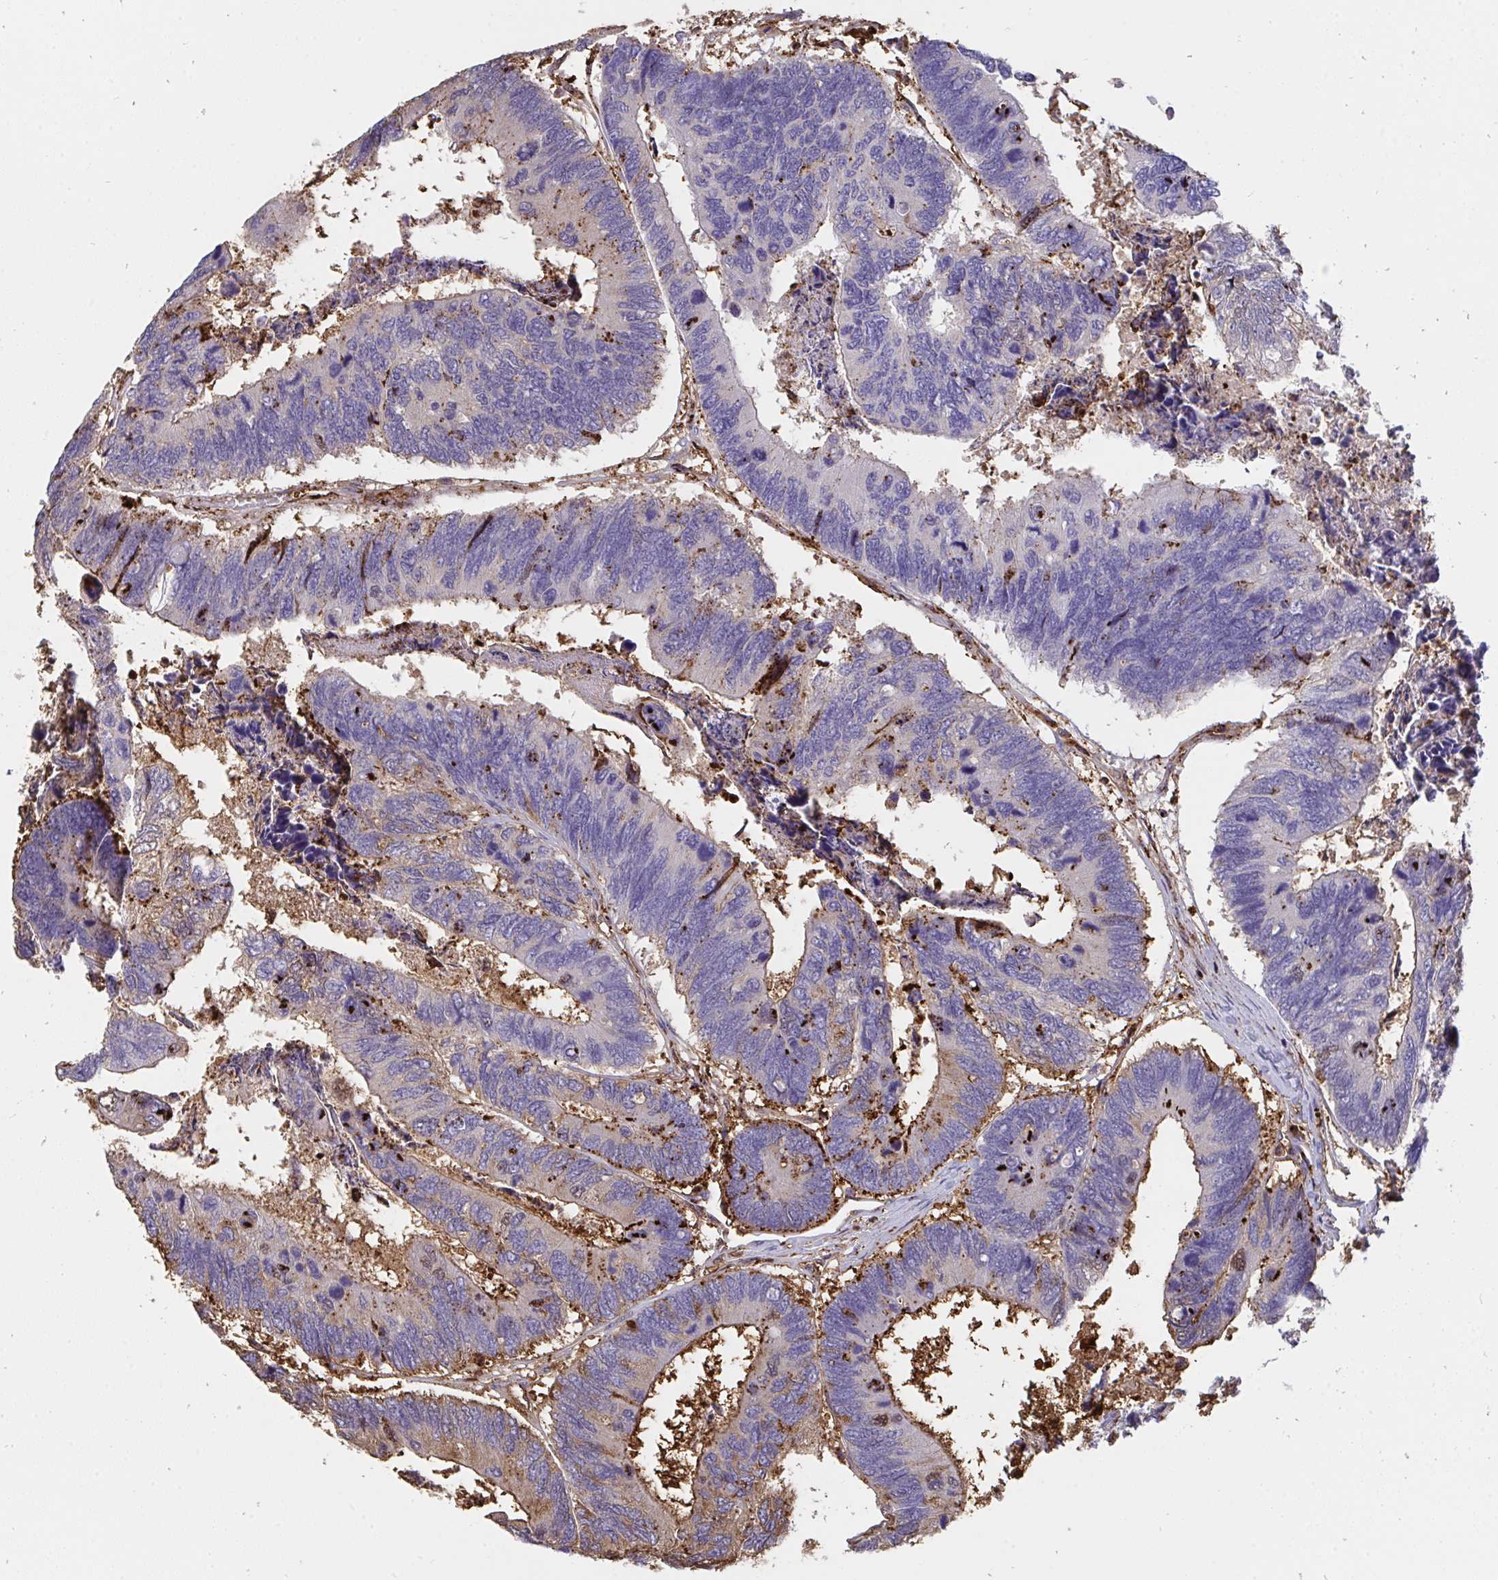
{"staining": {"intensity": "strong", "quantity": "<25%", "location": "cytoplasmic/membranous"}, "tissue": "colorectal cancer", "cell_type": "Tumor cells", "image_type": "cancer", "snomed": [{"axis": "morphology", "description": "Adenocarcinoma, NOS"}, {"axis": "topography", "description": "Colon"}], "caption": "Tumor cells exhibit medium levels of strong cytoplasmic/membranous expression in approximately <25% of cells in colorectal adenocarcinoma. The staining was performed using DAB, with brown indicating positive protein expression. Nuclei are stained blue with hematoxylin.", "gene": "CFL1", "patient": {"sex": "female", "age": 67}}